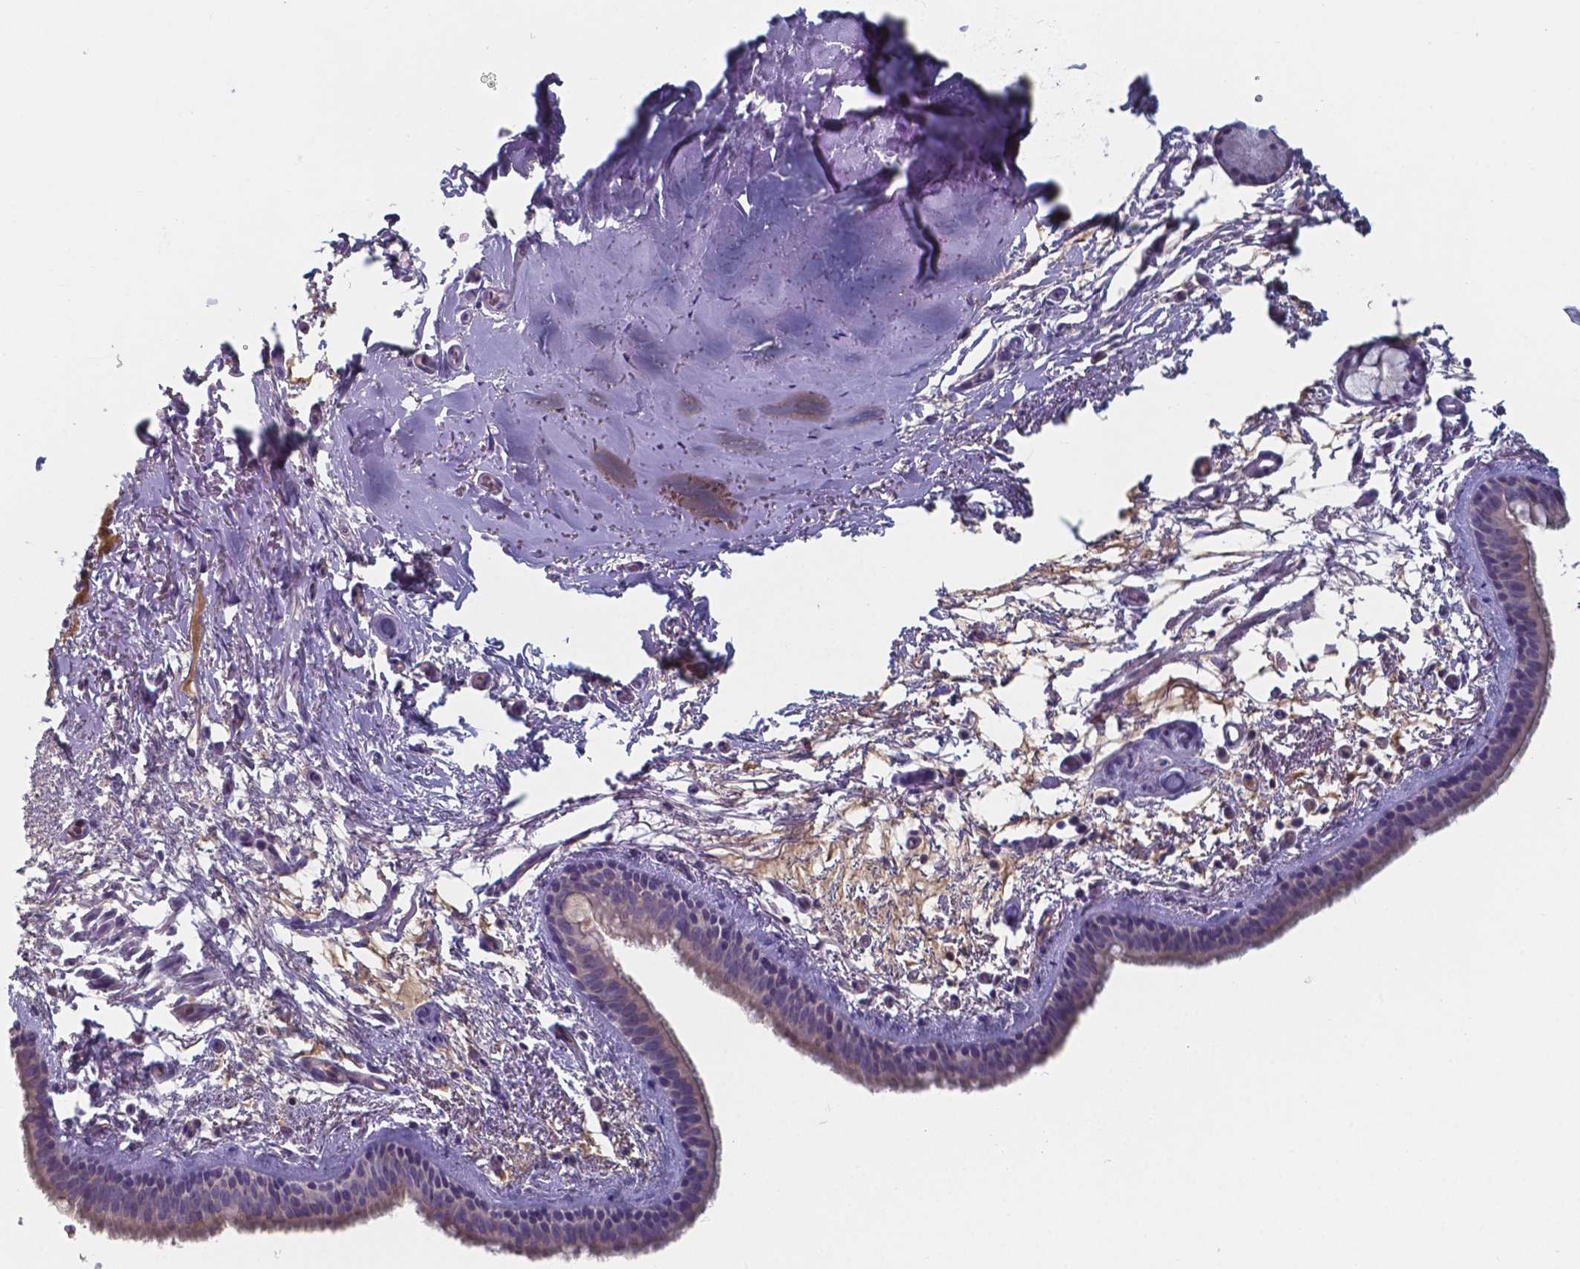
{"staining": {"intensity": "negative", "quantity": "none", "location": "none"}, "tissue": "bronchus", "cell_type": "Respiratory epithelial cells", "image_type": "normal", "snomed": [{"axis": "morphology", "description": "Normal tissue, NOS"}, {"axis": "topography", "description": "Bronchus"}], "caption": "The immunohistochemistry (IHC) histopathology image has no significant positivity in respiratory epithelial cells of bronchus.", "gene": "BTBD17", "patient": {"sex": "female", "age": 61}}